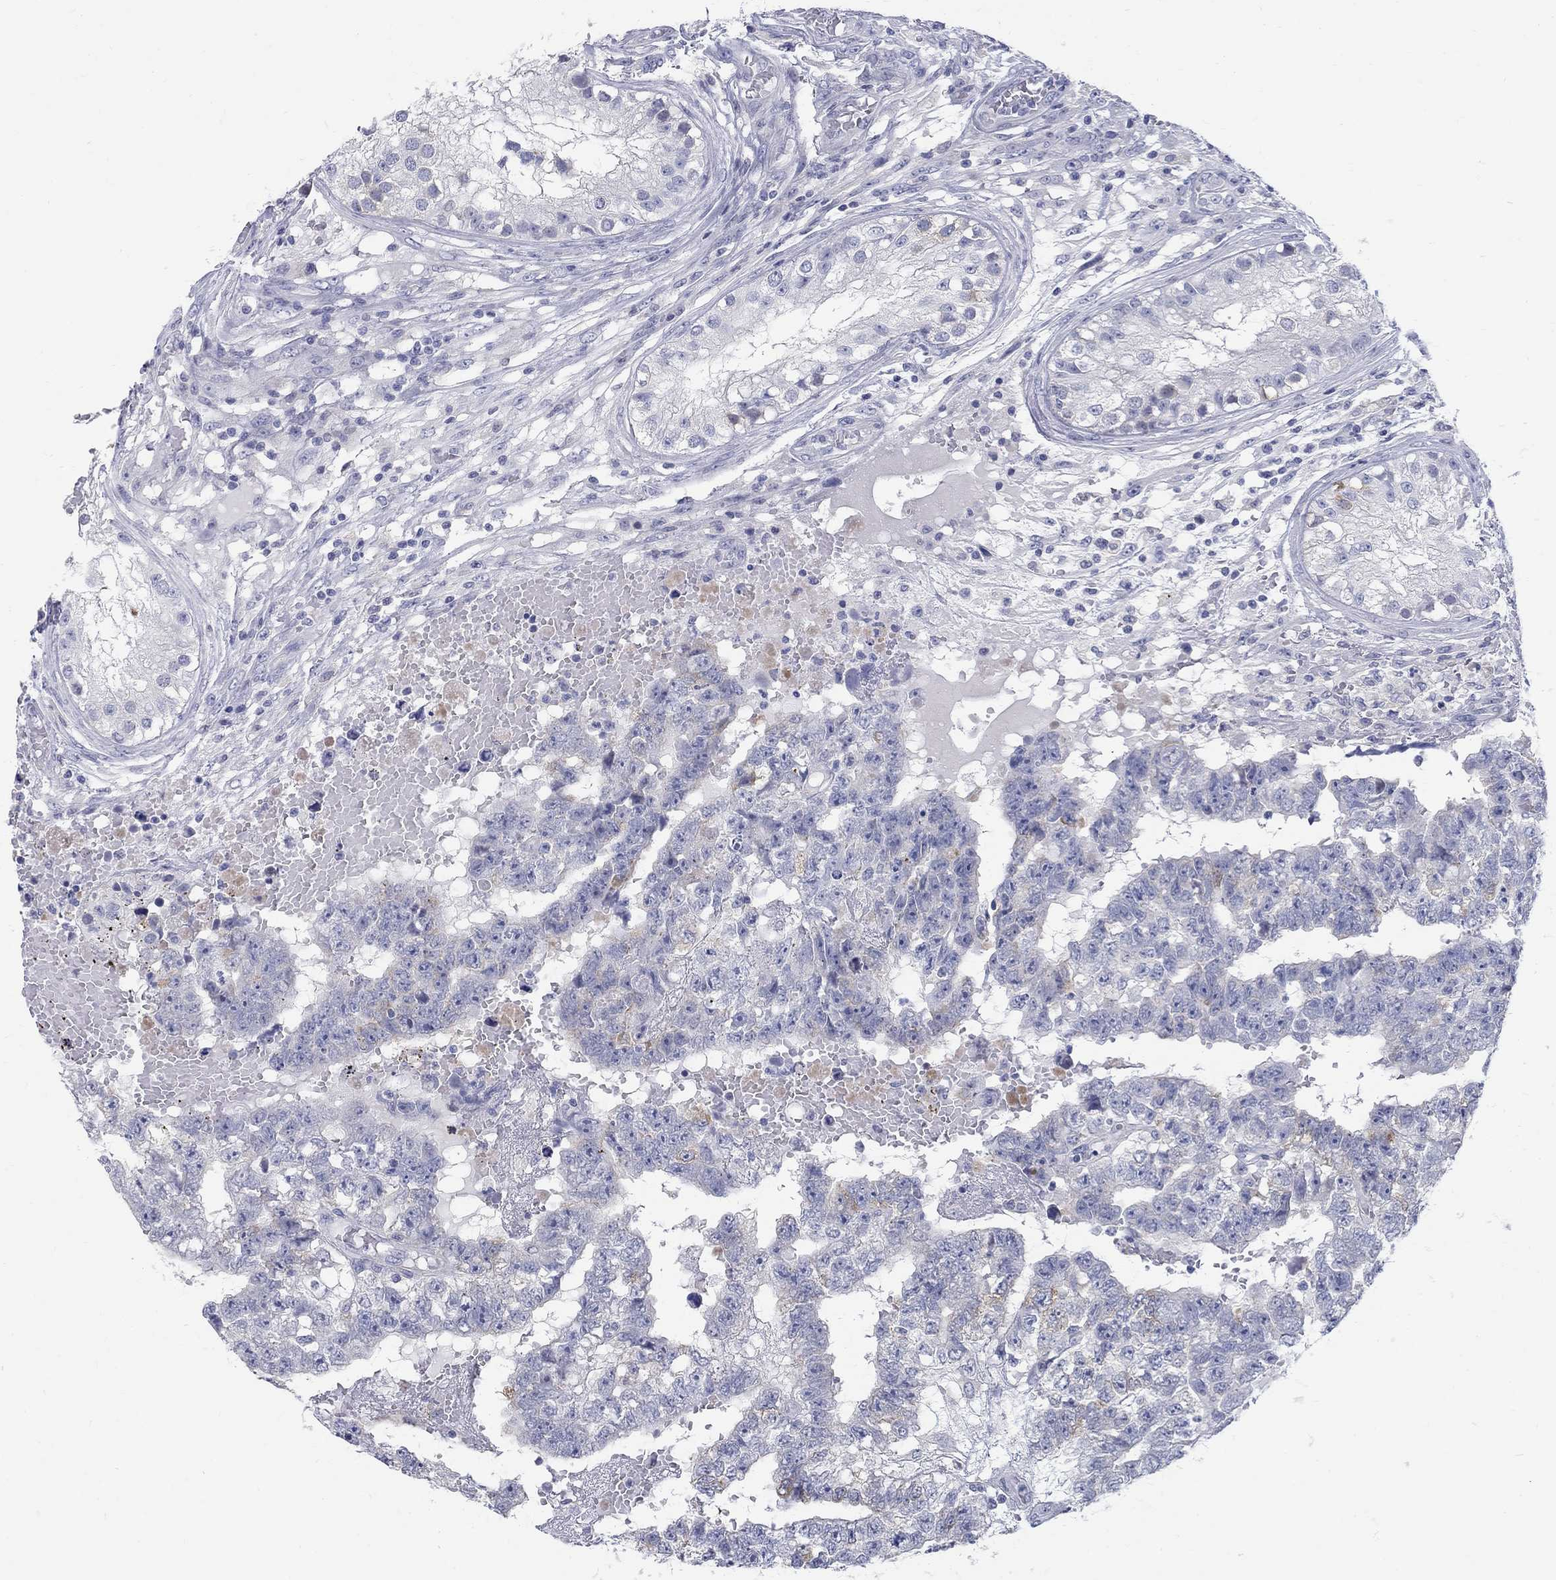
{"staining": {"intensity": "negative", "quantity": "none", "location": "none"}, "tissue": "testis cancer", "cell_type": "Tumor cells", "image_type": "cancer", "snomed": [{"axis": "morphology", "description": "Carcinoma, Embryonal, NOS"}, {"axis": "topography", "description": "Testis"}], "caption": "An image of human embryonal carcinoma (testis) is negative for staining in tumor cells.", "gene": "MAGEB6", "patient": {"sex": "male", "age": 25}}